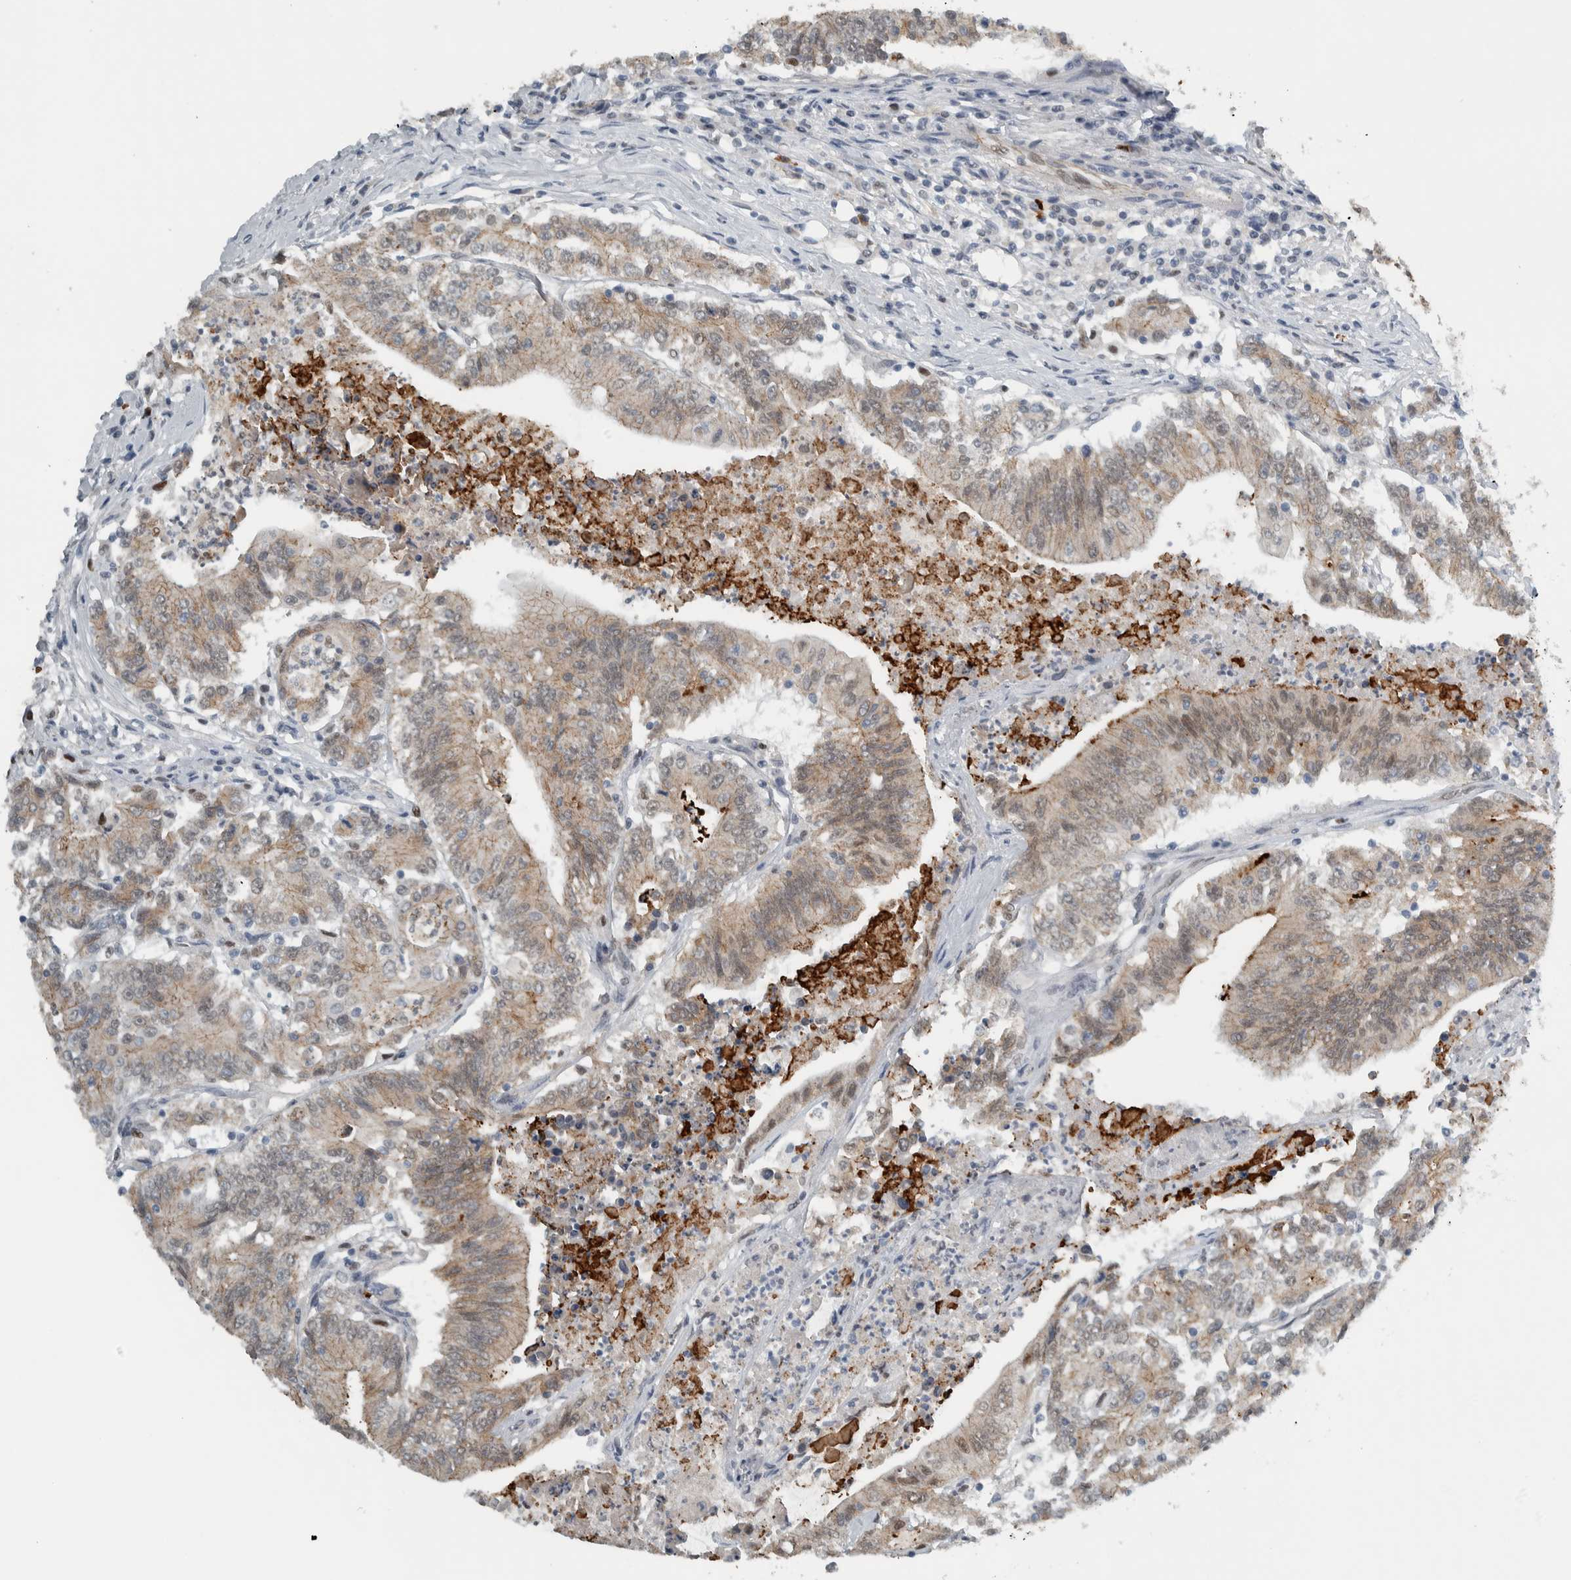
{"staining": {"intensity": "weak", "quantity": ">75%", "location": "cytoplasmic/membranous"}, "tissue": "colorectal cancer", "cell_type": "Tumor cells", "image_type": "cancer", "snomed": [{"axis": "morphology", "description": "Adenocarcinoma, NOS"}, {"axis": "topography", "description": "Colon"}], "caption": "Protein expression analysis of human colorectal cancer (adenocarcinoma) reveals weak cytoplasmic/membranous positivity in approximately >75% of tumor cells. (Brightfield microscopy of DAB IHC at high magnification).", "gene": "ADPRM", "patient": {"sex": "female", "age": 77}}